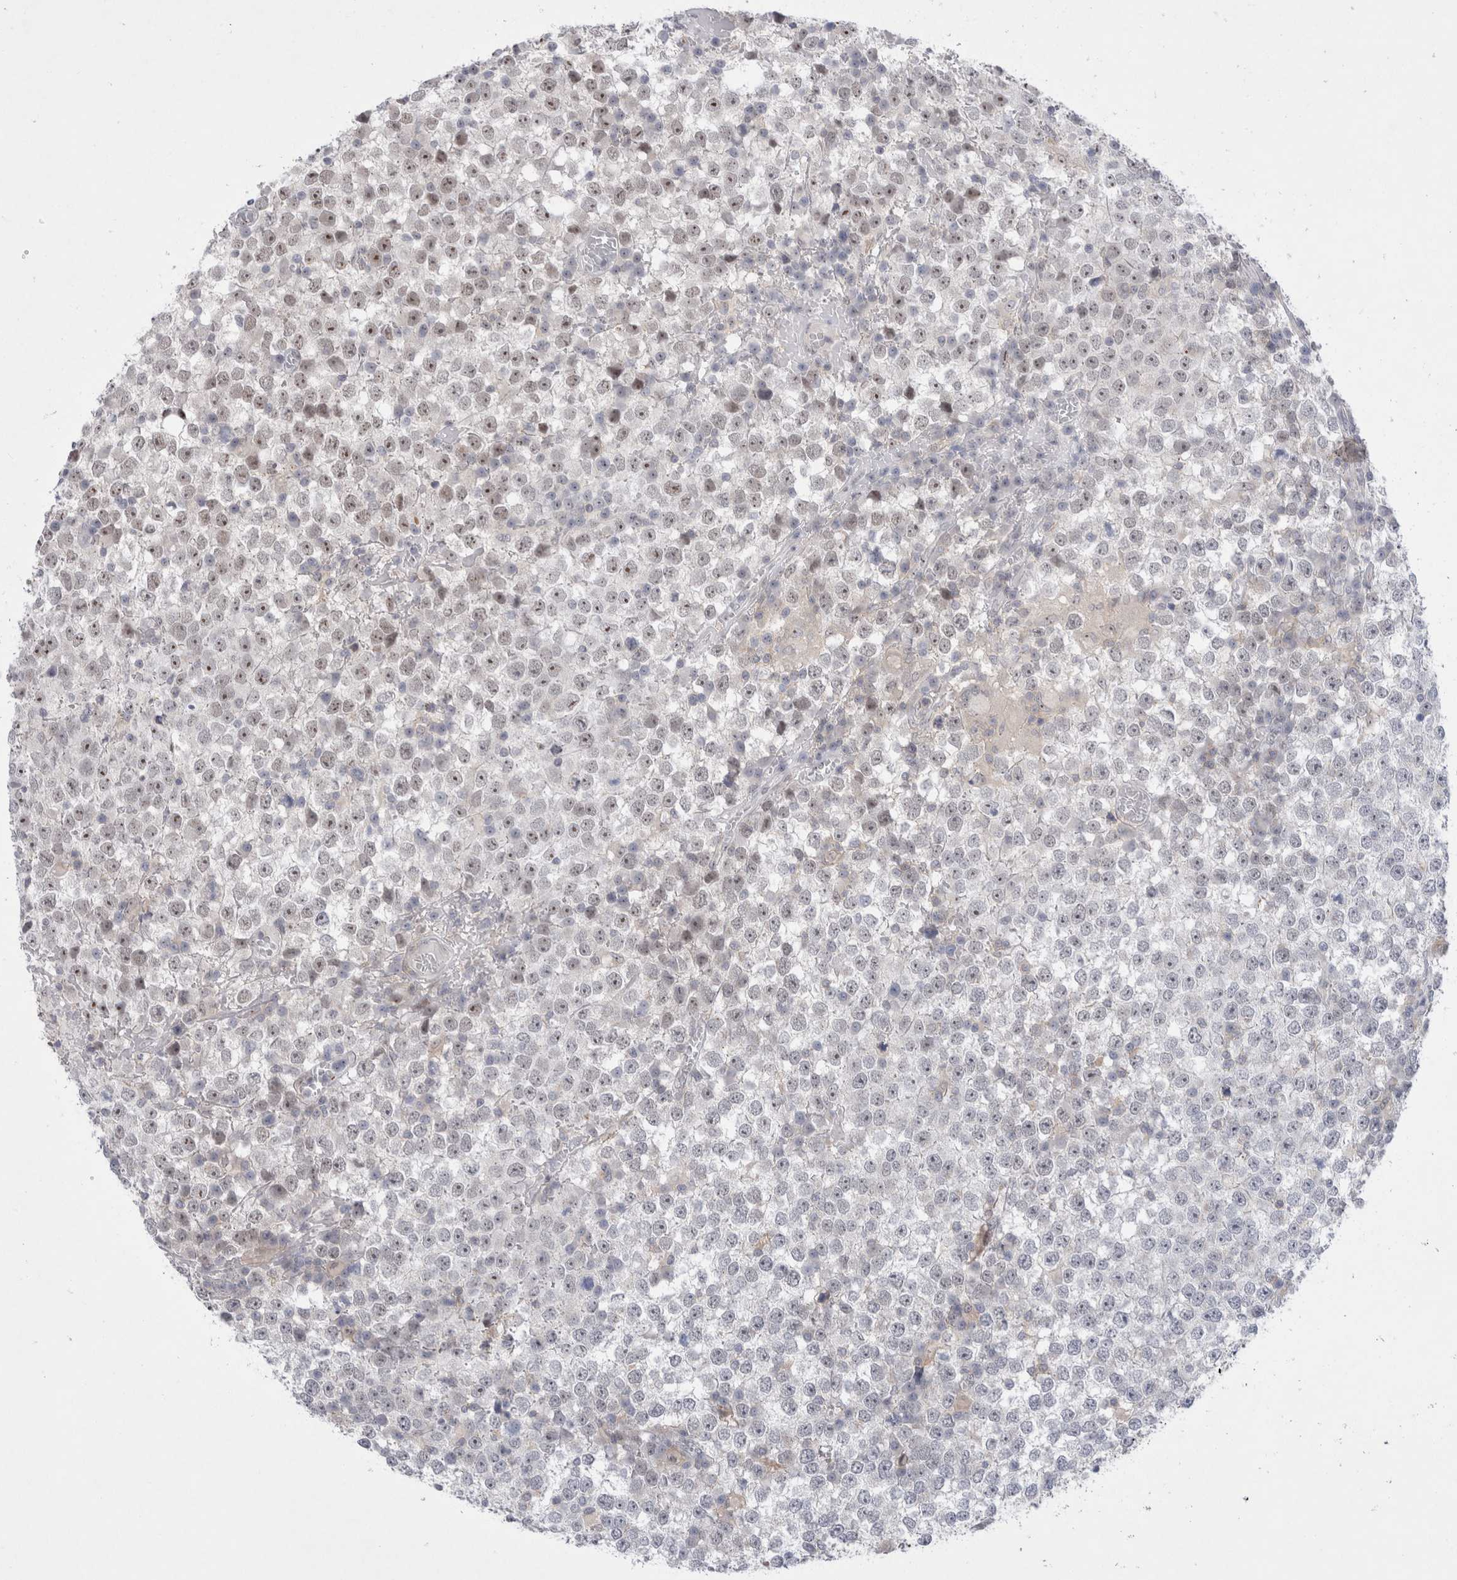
{"staining": {"intensity": "weak", "quantity": "25%-75%", "location": "nuclear"}, "tissue": "testis cancer", "cell_type": "Tumor cells", "image_type": "cancer", "snomed": [{"axis": "morphology", "description": "Seminoma, NOS"}, {"axis": "topography", "description": "Testis"}], "caption": "Tumor cells show weak nuclear staining in about 25%-75% of cells in testis cancer.", "gene": "CERS5", "patient": {"sex": "male", "age": 65}}